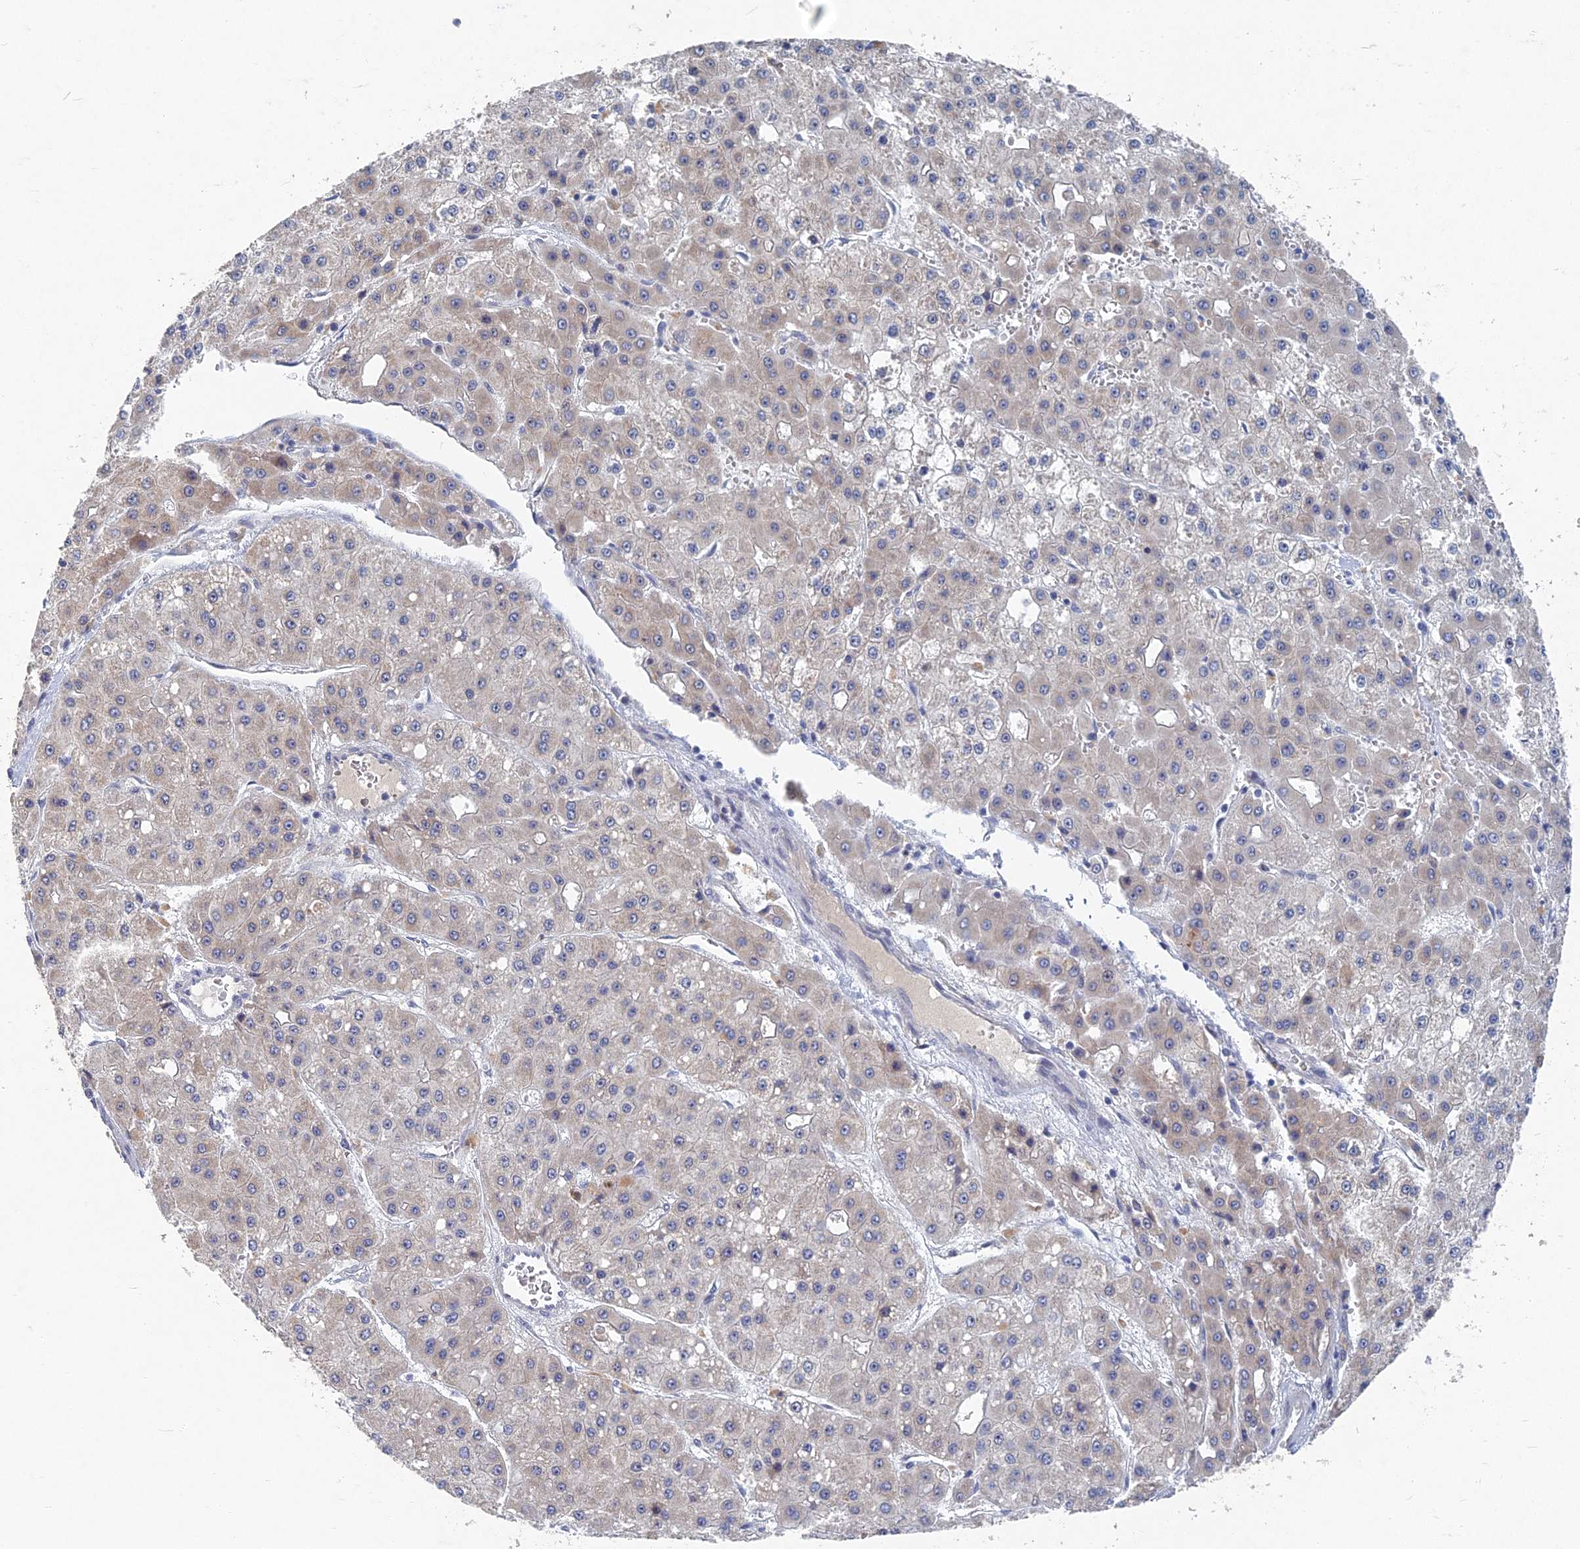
{"staining": {"intensity": "weak", "quantity": "<25%", "location": "cytoplasmic/membranous"}, "tissue": "liver cancer", "cell_type": "Tumor cells", "image_type": "cancer", "snomed": [{"axis": "morphology", "description": "Carcinoma, Hepatocellular, NOS"}, {"axis": "topography", "description": "Liver"}], "caption": "DAB immunohistochemical staining of liver cancer shows no significant expression in tumor cells. Nuclei are stained in blue.", "gene": "GNA15", "patient": {"sex": "male", "age": 47}}